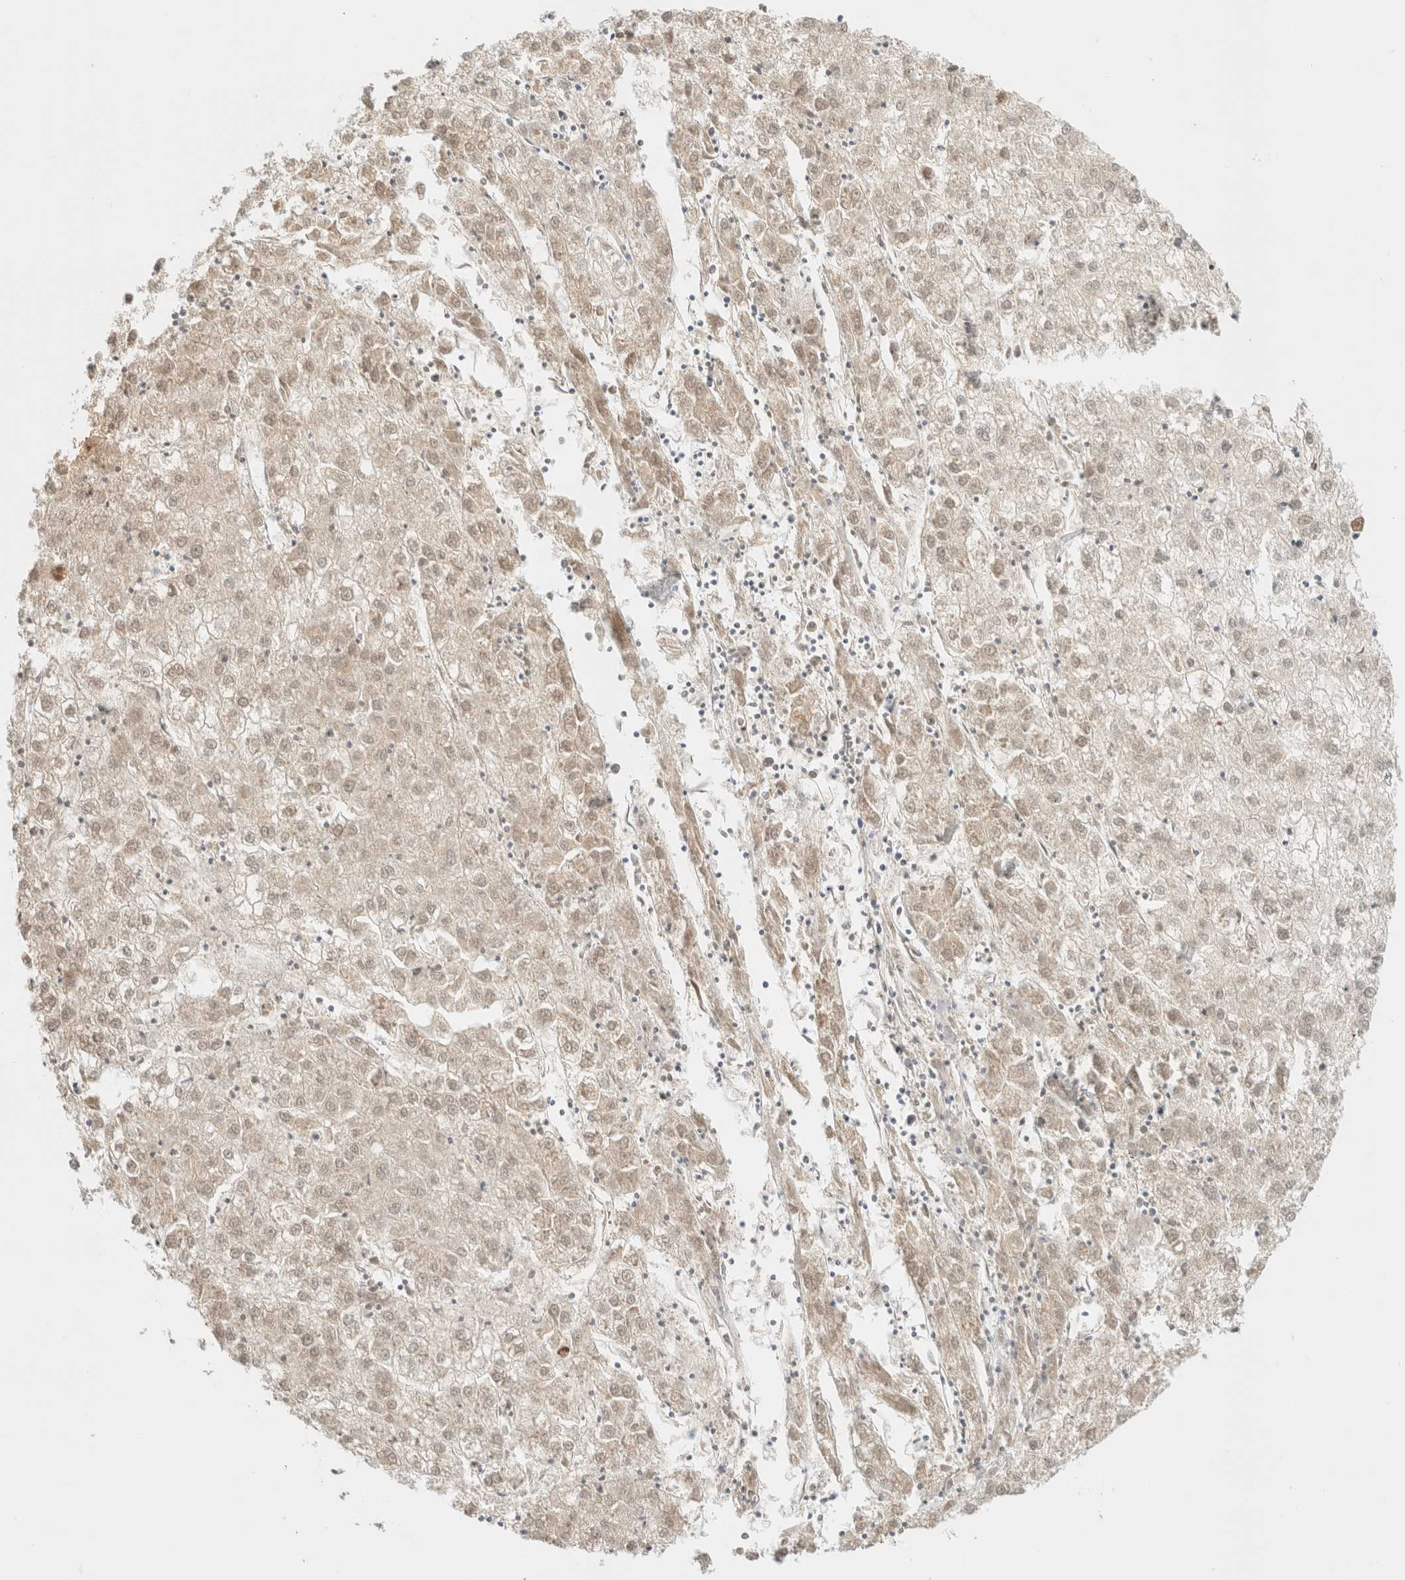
{"staining": {"intensity": "moderate", "quantity": "<25%", "location": "nuclear"}, "tissue": "liver cancer", "cell_type": "Tumor cells", "image_type": "cancer", "snomed": [{"axis": "morphology", "description": "Carcinoma, Hepatocellular, NOS"}, {"axis": "topography", "description": "Liver"}], "caption": "Moderate nuclear protein expression is appreciated in approximately <25% of tumor cells in liver cancer (hepatocellular carcinoma). The staining was performed using DAB (3,3'-diaminobenzidine), with brown indicating positive protein expression. Nuclei are stained blue with hematoxylin.", "gene": "DDB2", "patient": {"sex": "male", "age": 72}}